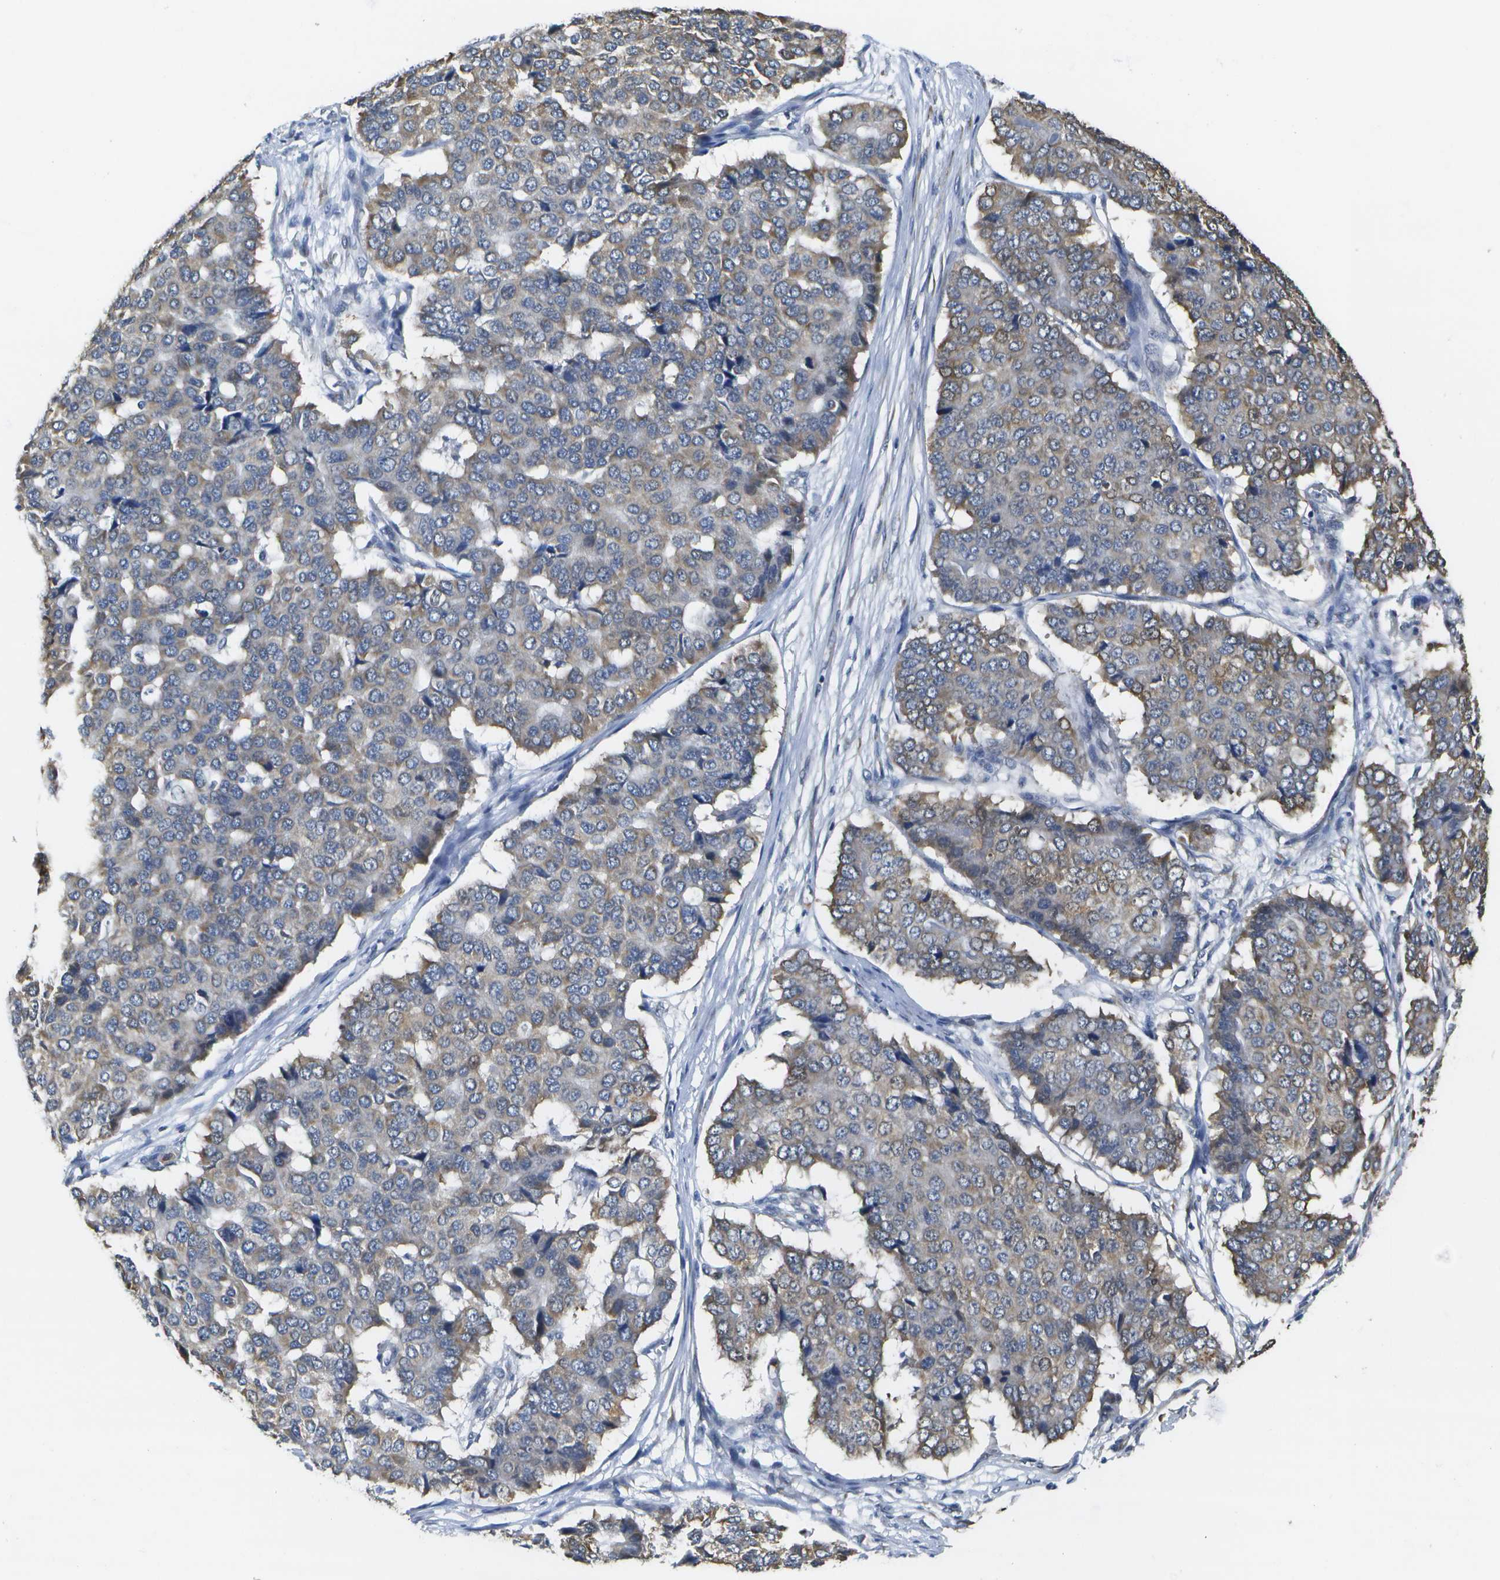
{"staining": {"intensity": "moderate", "quantity": "<25%", "location": "cytoplasmic/membranous"}, "tissue": "pancreatic cancer", "cell_type": "Tumor cells", "image_type": "cancer", "snomed": [{"axis": "morphology", "description": "Adenocarcinoma, NOS"}, {"axis": "topography", "description": "Pancreas"}], "caption": "Immunohistochemistry histopathology image of adenocarcinoma (pancreatic) stained for a protein (brown), which reveals low levels of moderate cytoplasmic/membranous expression in about <25% of tumor cells.", "gene": "DSE", "patient": {"sex": "male", "age": 50}}